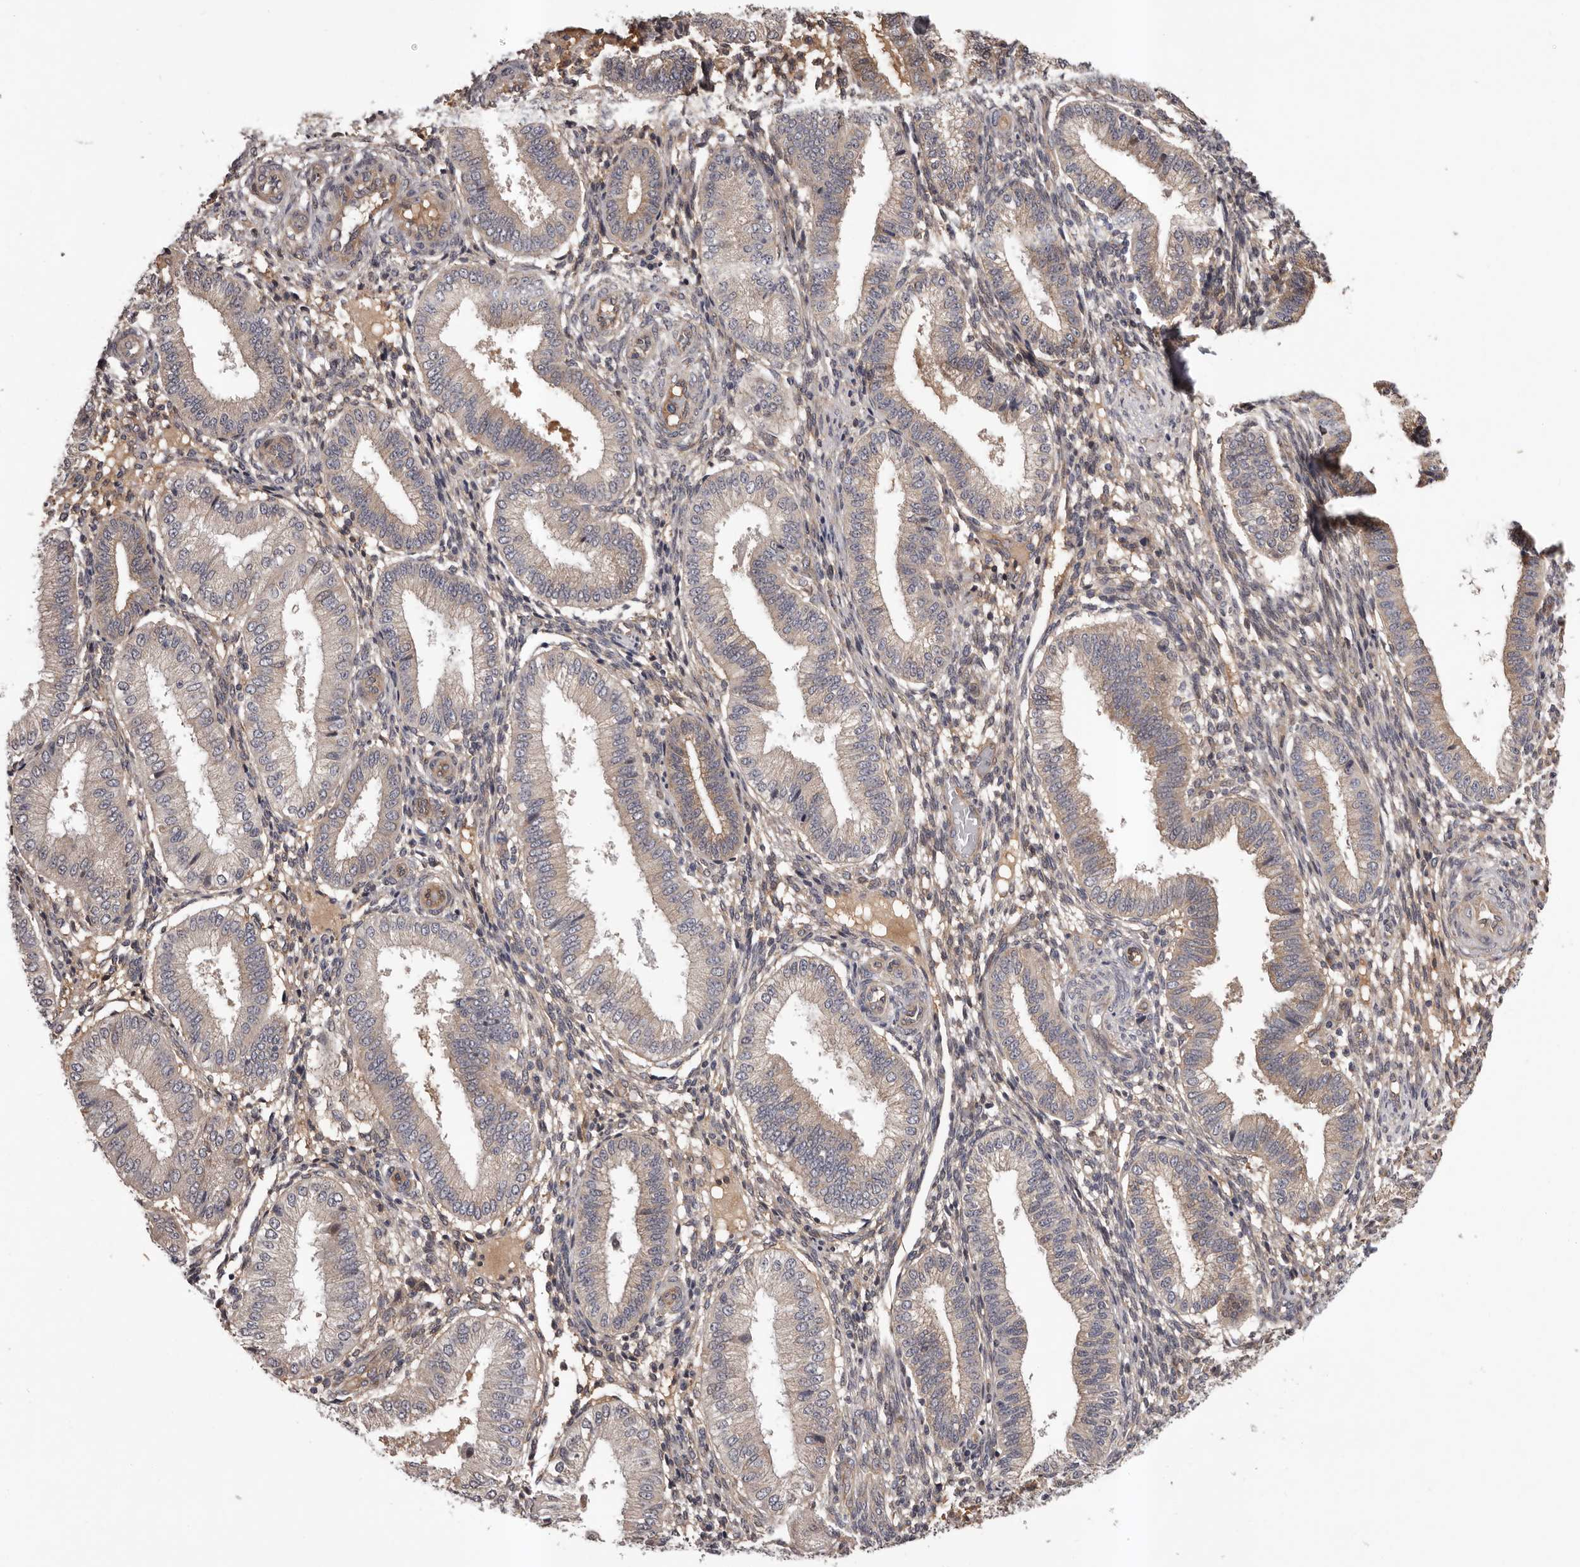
{"staining": {"intensity": "weak", "quantity": "25%-75%", "location": "cytoplasmic/membranous"}, "tissue": "endometrium", "cell_type": "Cells in endometrial stroma", "image_type": "normal", "snomed": [{"axis": "morphology", "description": "Normal tissue, NOS"}, {"axis": "topography", "description": "Endometrium"}], "caption": "High-magnification brightfield microscopy of benign endometrium stained with DAB (3,3'-diaminobenzidine) (brown) and counterstained with hematoxylin (blue). cells in endometrial stroma exhibit weak cytoplasmic/membranous staining is seen in about25%-75% of cells. The protein of interest is stained brown, and the nuclei are stained in blue (DAB (3,3'-diaminobenzidine) IHC with brightfield microscopy, high magnification).", "gene": "PRKD1", "patient": {"sex": "female", "age": 39}}